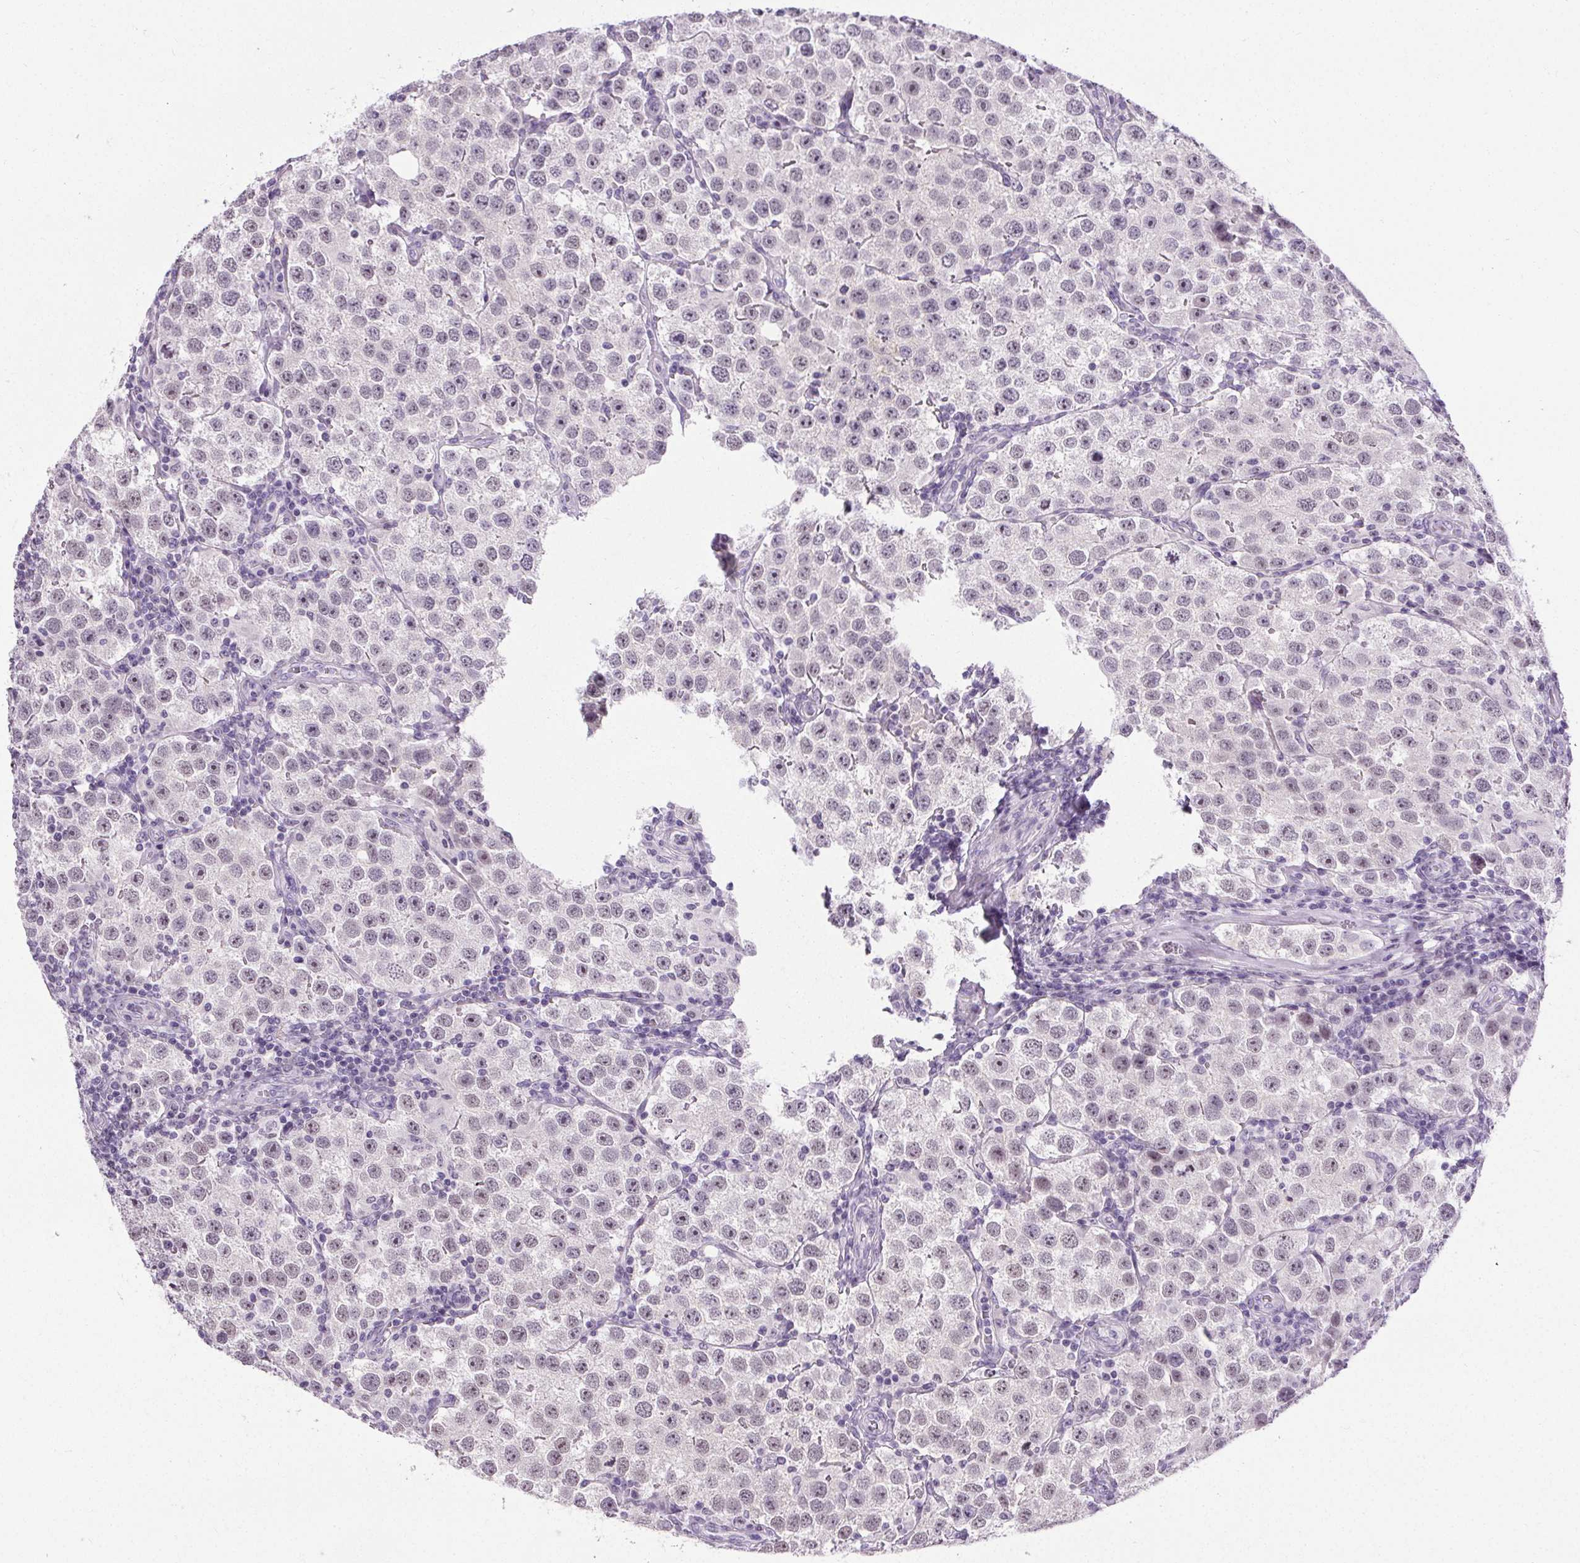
{"staining": {"intensity": "weak", "quantity": "25%-75%", "location": "nuclear"}, "tissue": "testis cancer", "cell_type": "Tumor cells", "image_type": "cancer", "snomed": [{"axis": "morphology", "description": "Seminoma, NOS"}, {"axis": "topography", "description": "Testis"}], "caption": "This is an image of immunohistochemistry staining of testis seminoma, which shows weak positivity in the nuclear of tumor cells.", "gene": "TMEM240", "patient": {"sex": "male", "age": 37}}